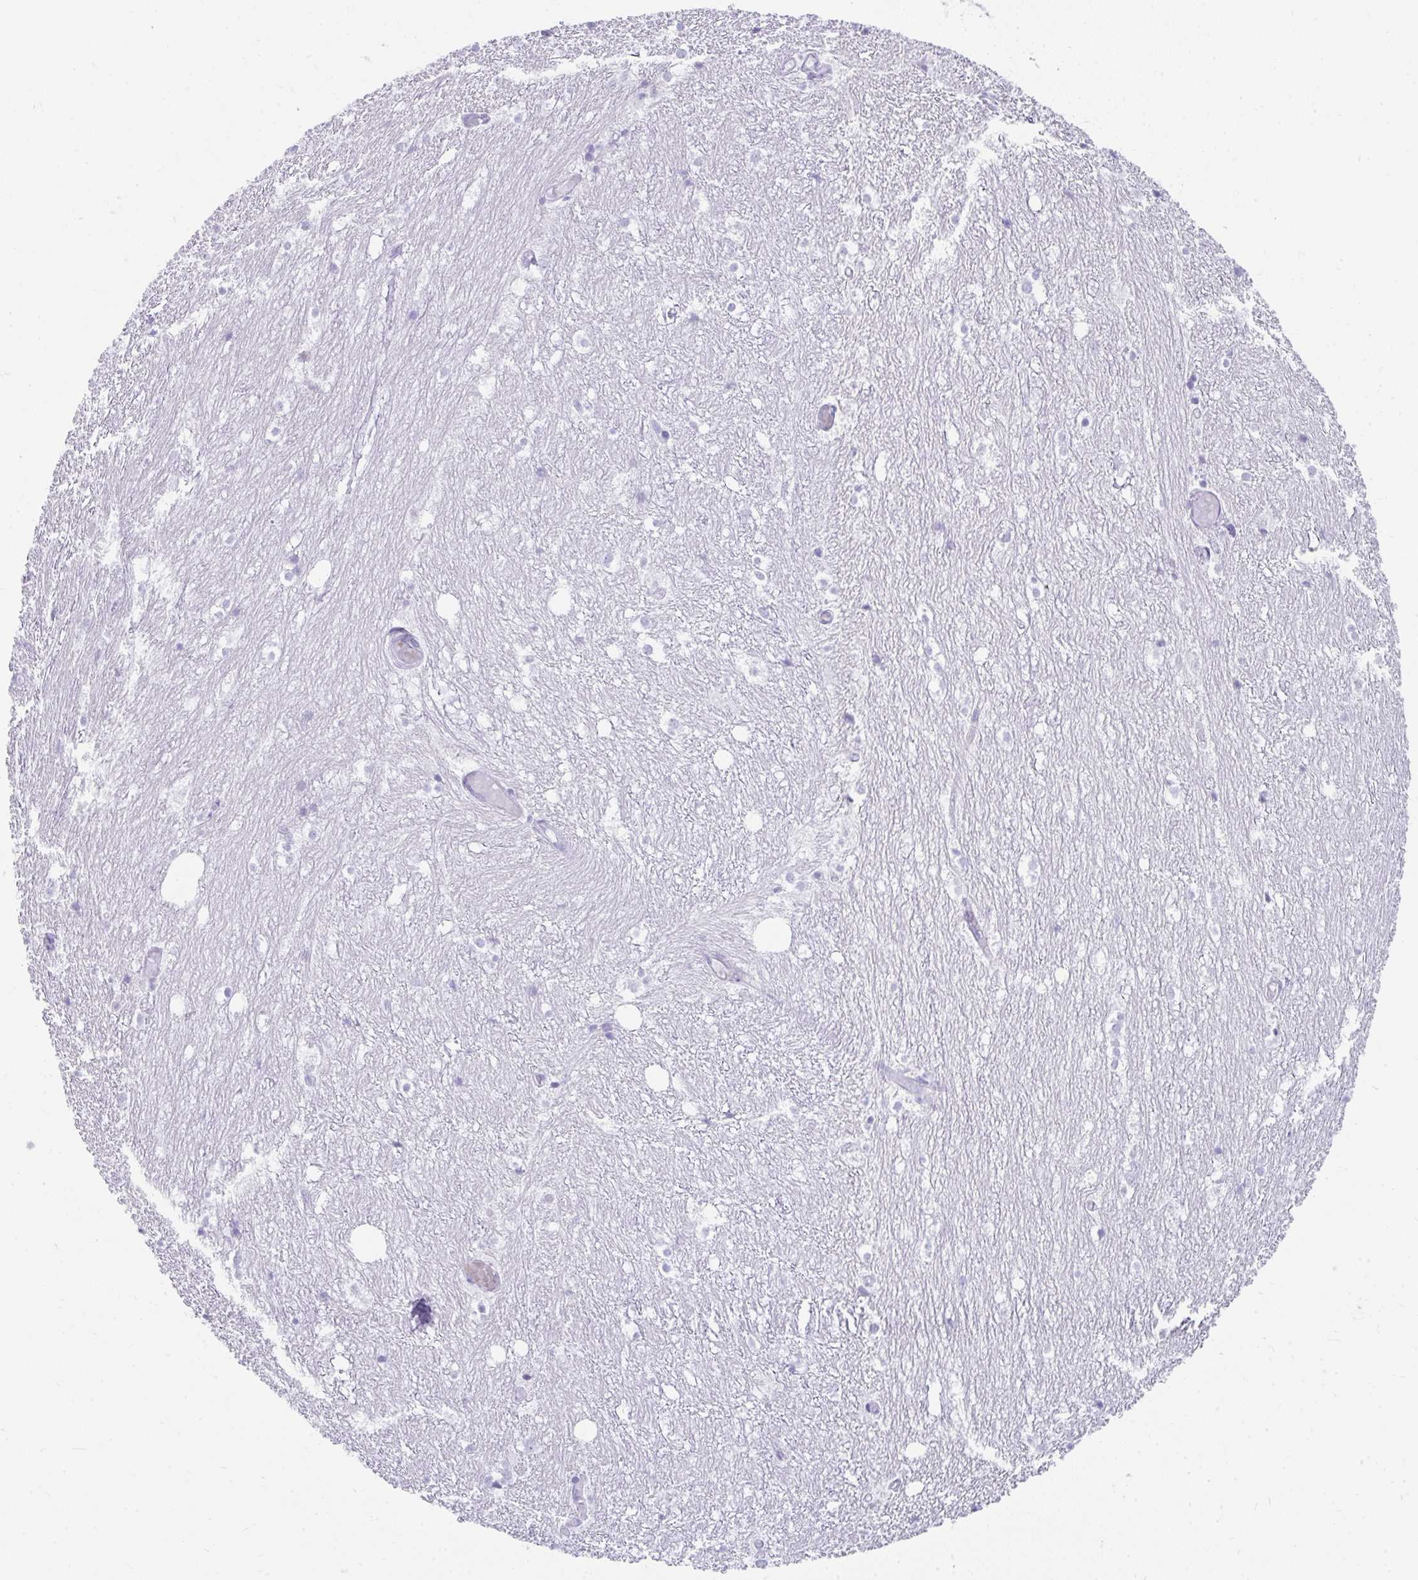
{"staining": {"intensity": "negative", "quantity": "none", "location": "none"}, "tissue": "hippocampus", "cell_type": "Glial cells", "image_type": "normal", "snomed": [{"axis": "morphology", "description": "Normal tissue, NOS"}, {"axis": "topography", "description": "Hippocampus"}], "caption": "DAB (3,3'-diaminobenzidine) immunohistochemical staining of normal human hippocampus reveals no significant staining in glial cells. (DAB IHC visualized using brightfield microscopy, high magnification).", "gene": "TNNT1", "patient": {"sex": "female", "age": 52}}